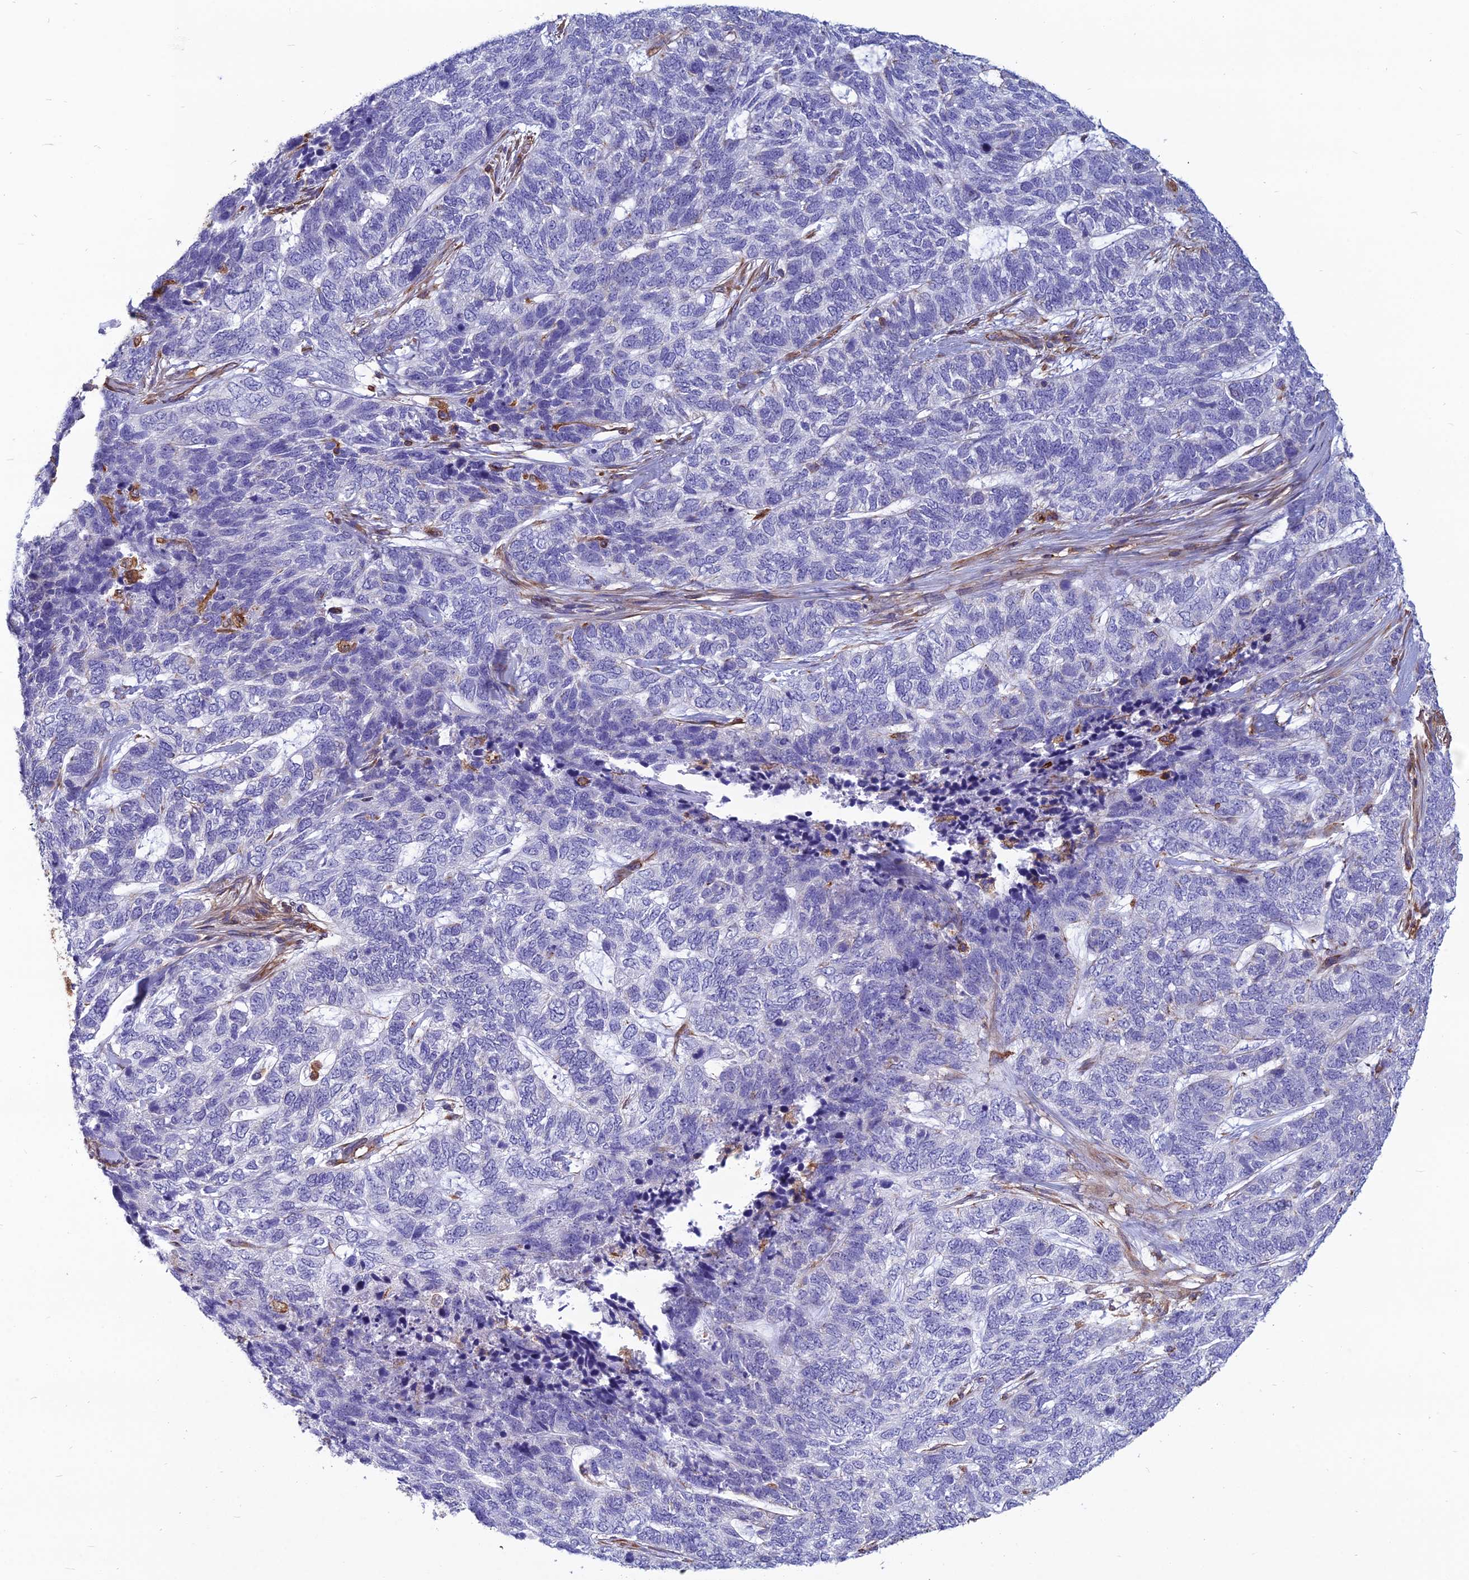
{"staining": {"intensity": "negative", "quantity": "none", "location": "none"}, "tissue": "skin cancer", "cell_type": "Tumor cells", "image_type": "cancer", "snomed": [{"axis": "morphology", "description": "Basal cell carcinoma"}, {"axis": "topography", "description": "Skin"}], "caption": "Basal cell carcinoma (skin) was stained to show a protein in brown. There is no significant positivity in tumor cells.", "gene": "PSMD11", "patient": {"sex": "female", "age": 65}}